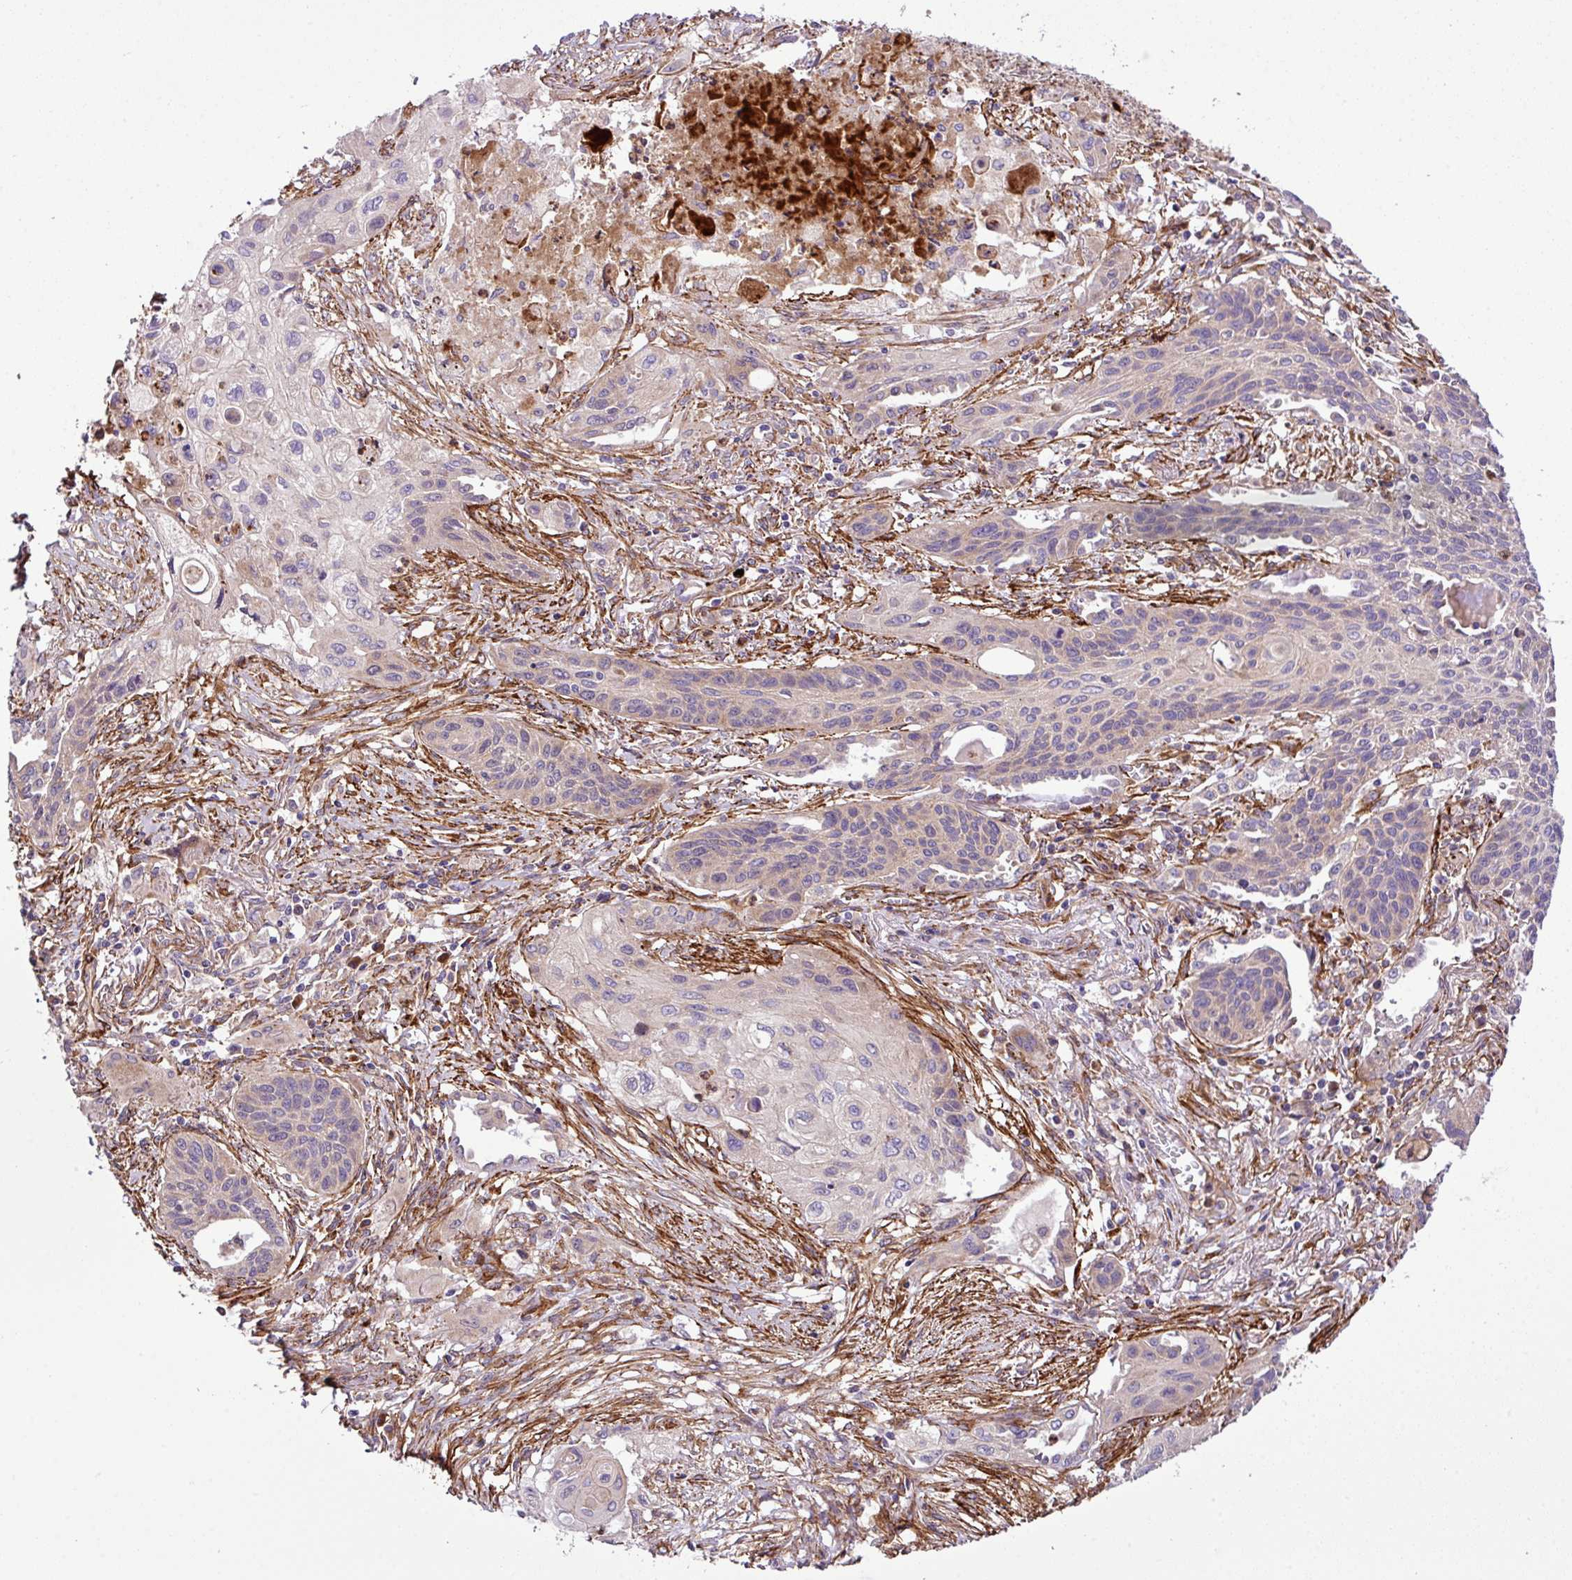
{"staining": {"intensity": "weak", "quantity": "<25%", "location": "cytoplasmic/membranous"}, "tissue": "lung cancer", "cell_type": "Tumor cells", "image_type": "cancer", "snomed": [{"axis": "morphology", "description": "Squamous cell carcinoma, NOS"}, {"axis": "topography", "description": "Lung"}], "caption": "Tumor cells show no significant expression in lung cancer.", "gene": "FAM47E", "patient": {"sex": "male", "age": 71}}